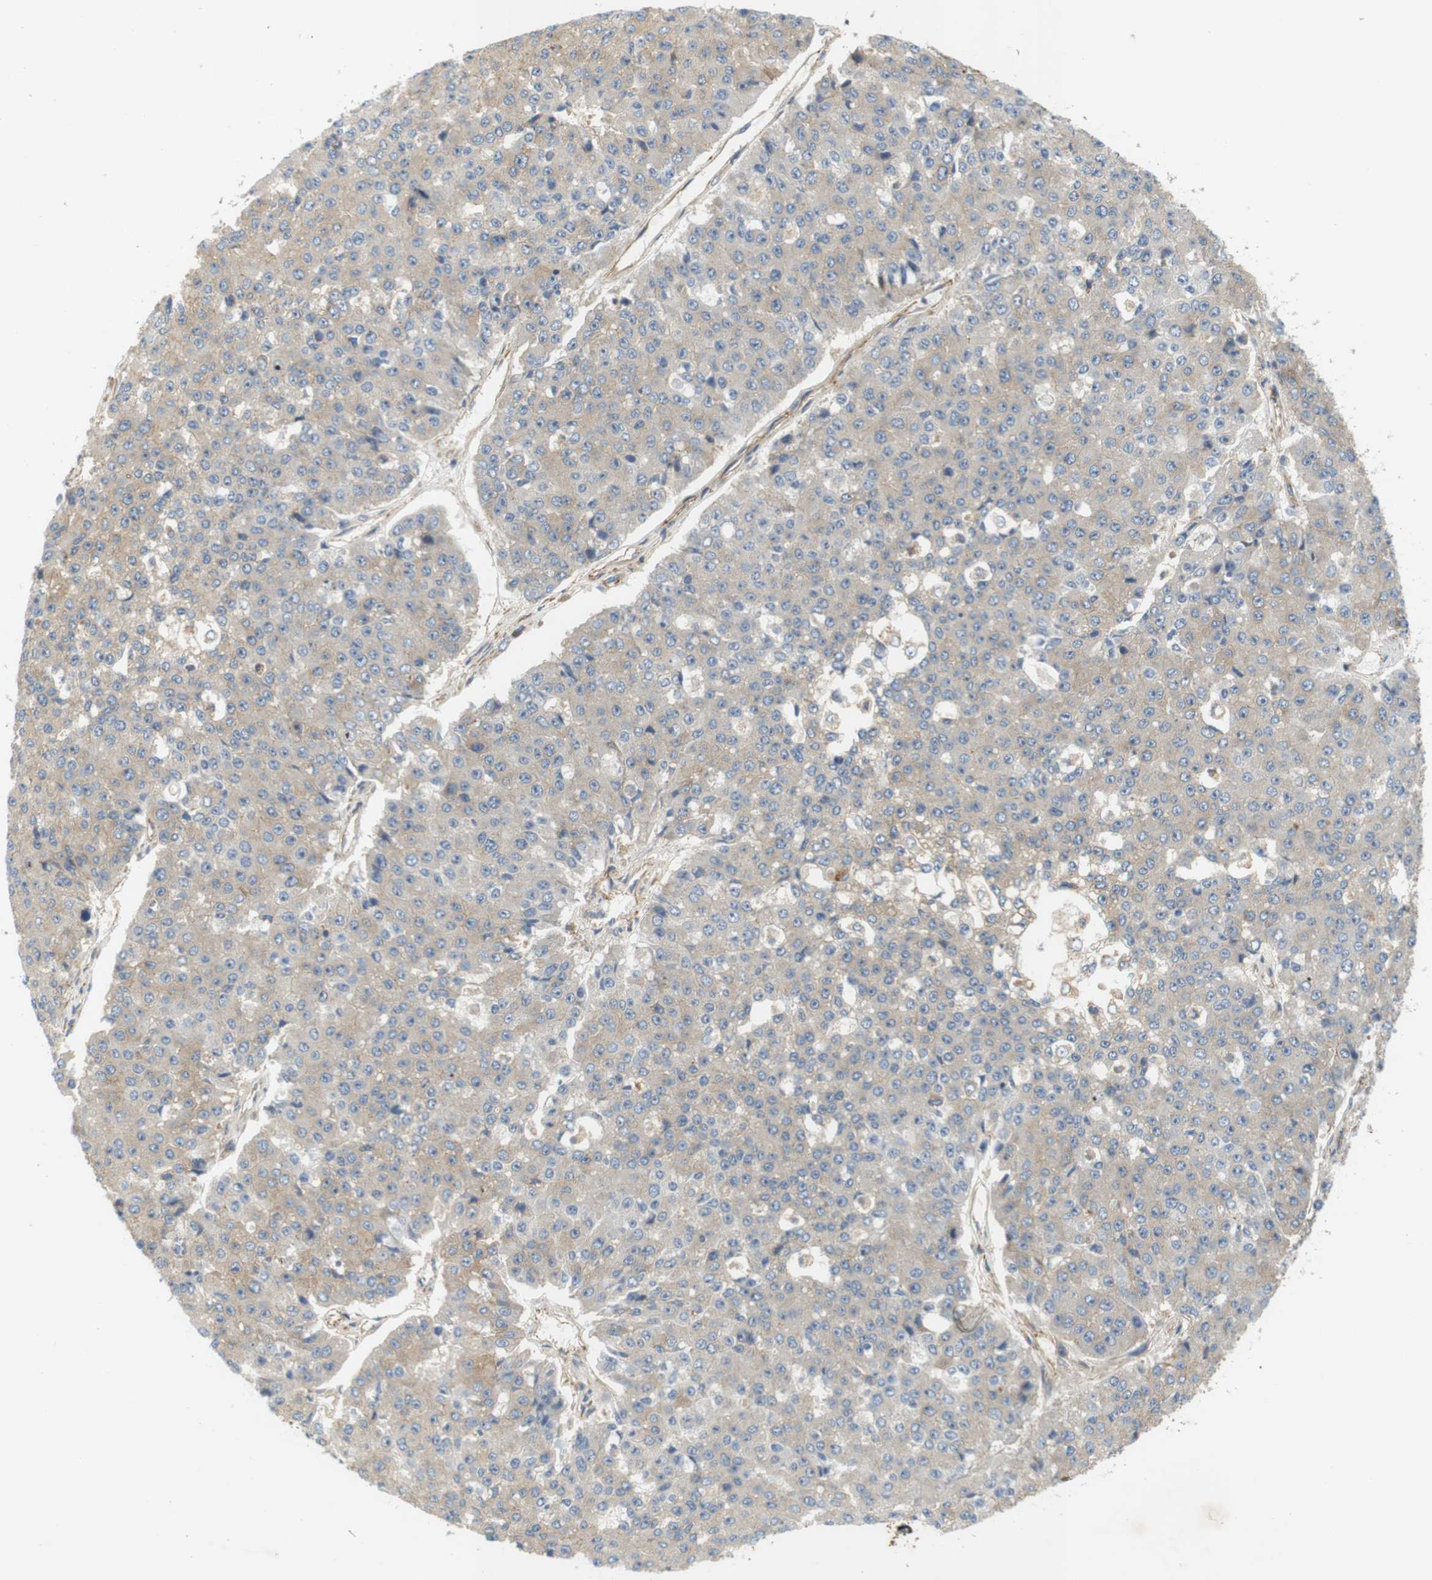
{"staining": {"intensity": "negative", "quantity": "none", "location": "none"}, "tissue": "pancreatic cancer", "cell_type": "Tumor cells", "image_type": "cancer", "snomed": [{"axis": "morphology", "description": "Adenocarcinoma, NOS"}, {"axis": "topography", "description": "Pancreas"}], "caption": "Tumor cells are negative for brown protein staining in pancreatic cancer. (DAB (3,3'-diaminobenzidine) immunohistochemistry visualized using brightfield microscopy, high magnification).", "gene": "SH3GLB1", "patient": {"sex": "male", "age": 50}}